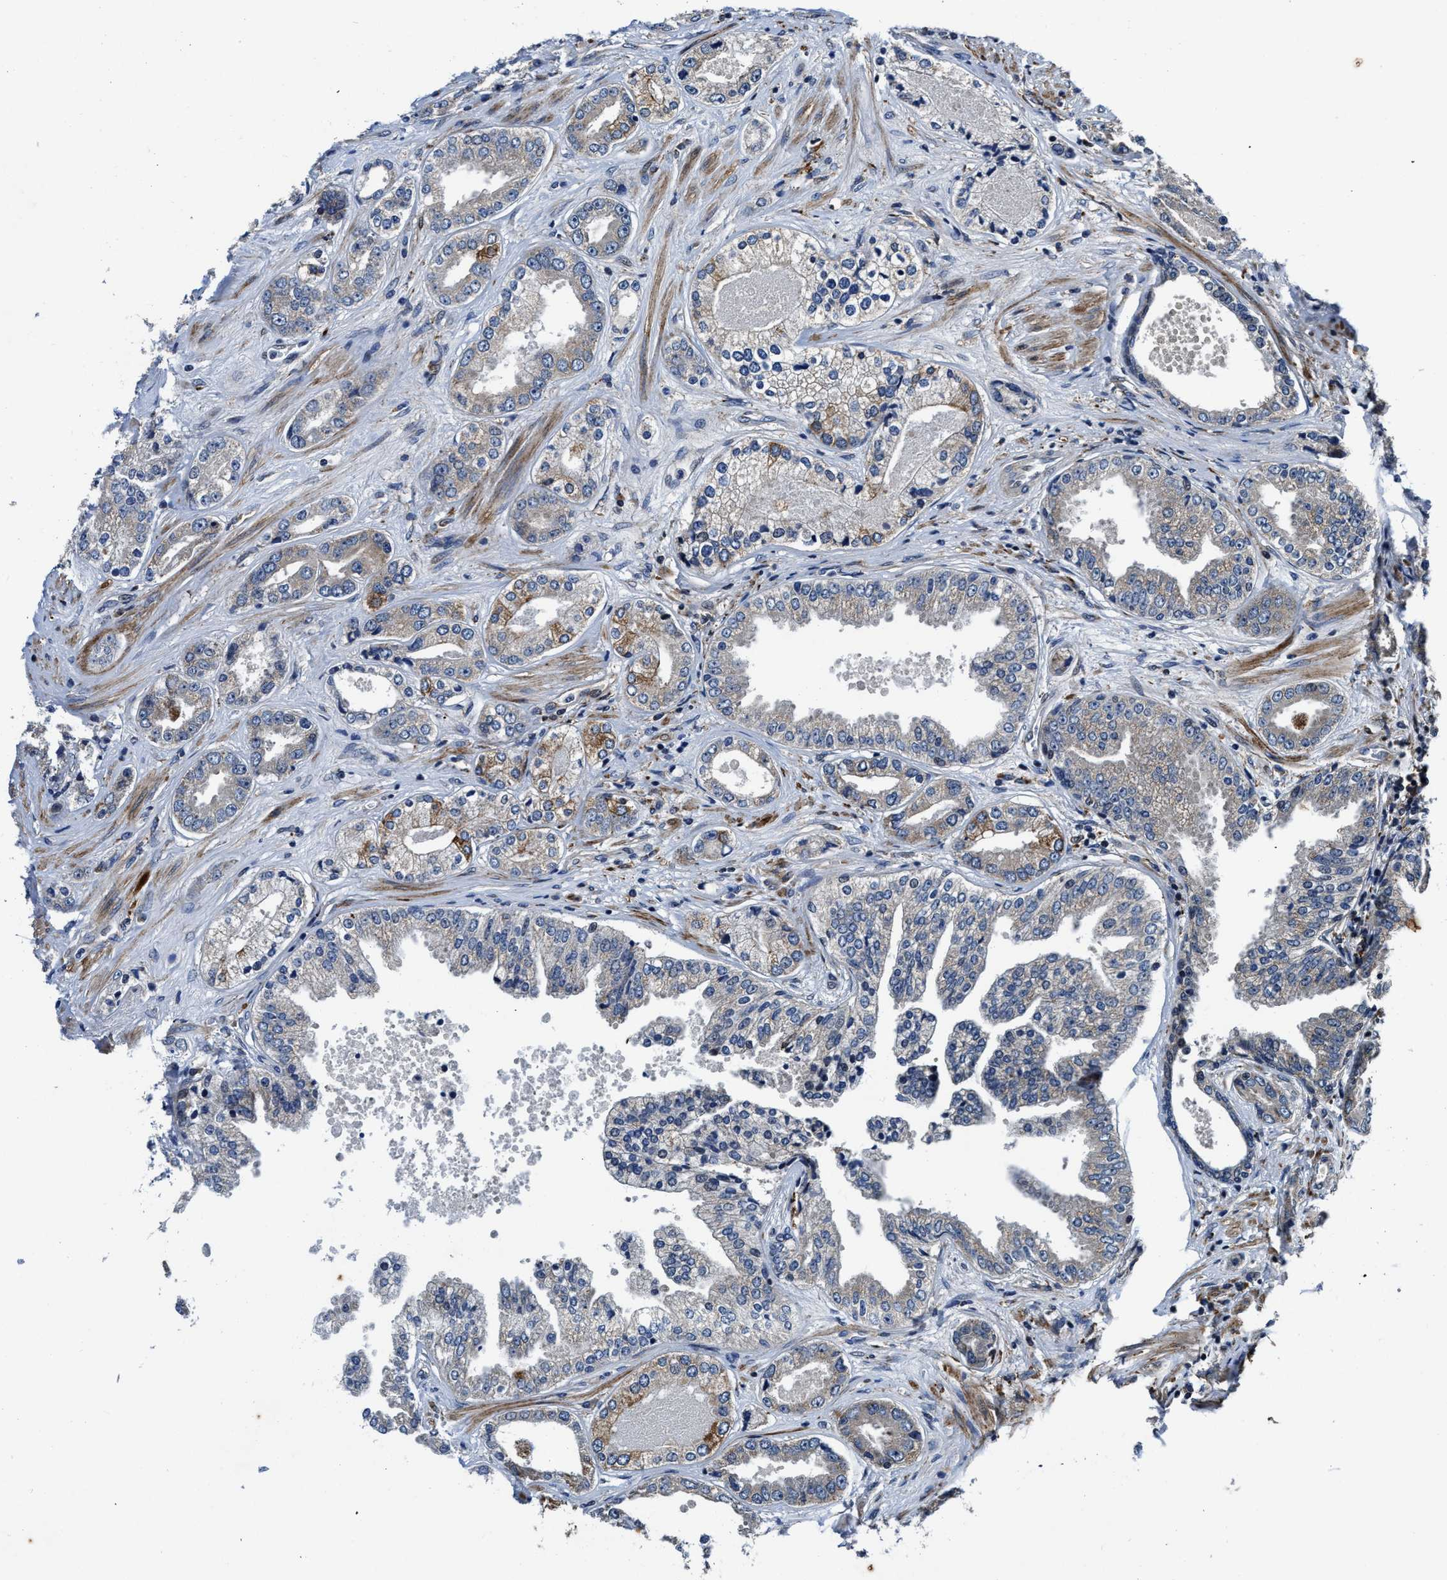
{"staining": {"intensity": "moderate", "quantity": "<25%", "location": "cytoplasmic/membranous"}, "tissue": "prostate cancer", "cell_type": "Tumor cells", "image_type": "cancer", "snomed": [{"axis": "morphology", "description": "Adenocarcinoma, High grade"}, {"axis": "topography", "description": "Prostate"}], "caption": "Immunohistochemistry of human prostate cancer reveals low levels of moderate cytoplasmic/membranous staining in about <25% of tumor cells.", "gene": "C2orf66", "patient": {"sex": "male", "age": 61}}